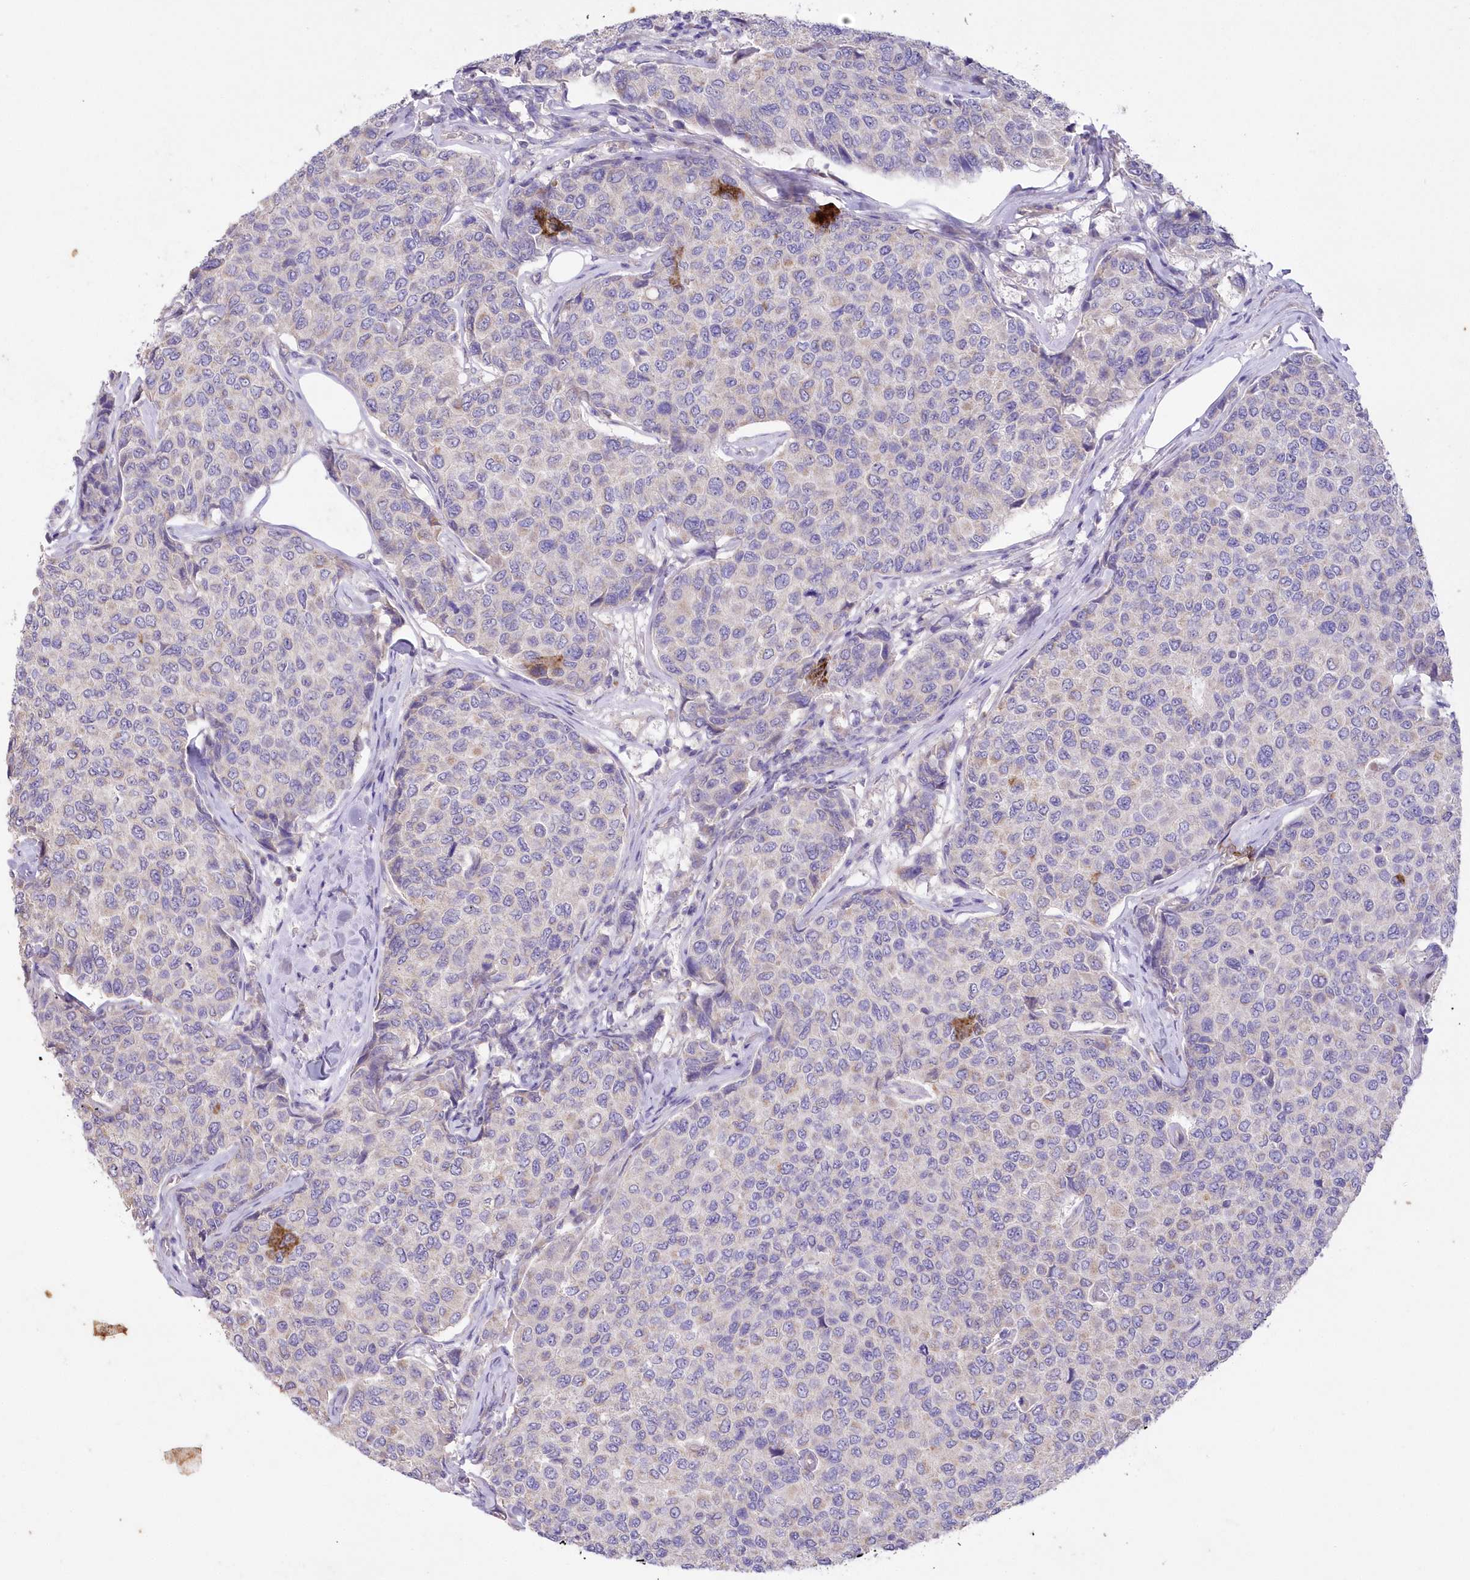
{"staining": {"intensity": "negative", "quantity": "none", "location": "none"}, "tissue": "breast cancer", "cell_type": "Tumor cells", "image_type": "cancer", "snomed": [{"axis": "morphology", "description": "Duct carcinoma"}, {"axis": "topography", "description": "Breast"}], "caption": "A histopathology image of breast invasive ductal carcinoma stained for a protein reveals no brown staining in tumor cells.", "gene": "ITSN2", "patient": {"sex": "female", "age": 55}}